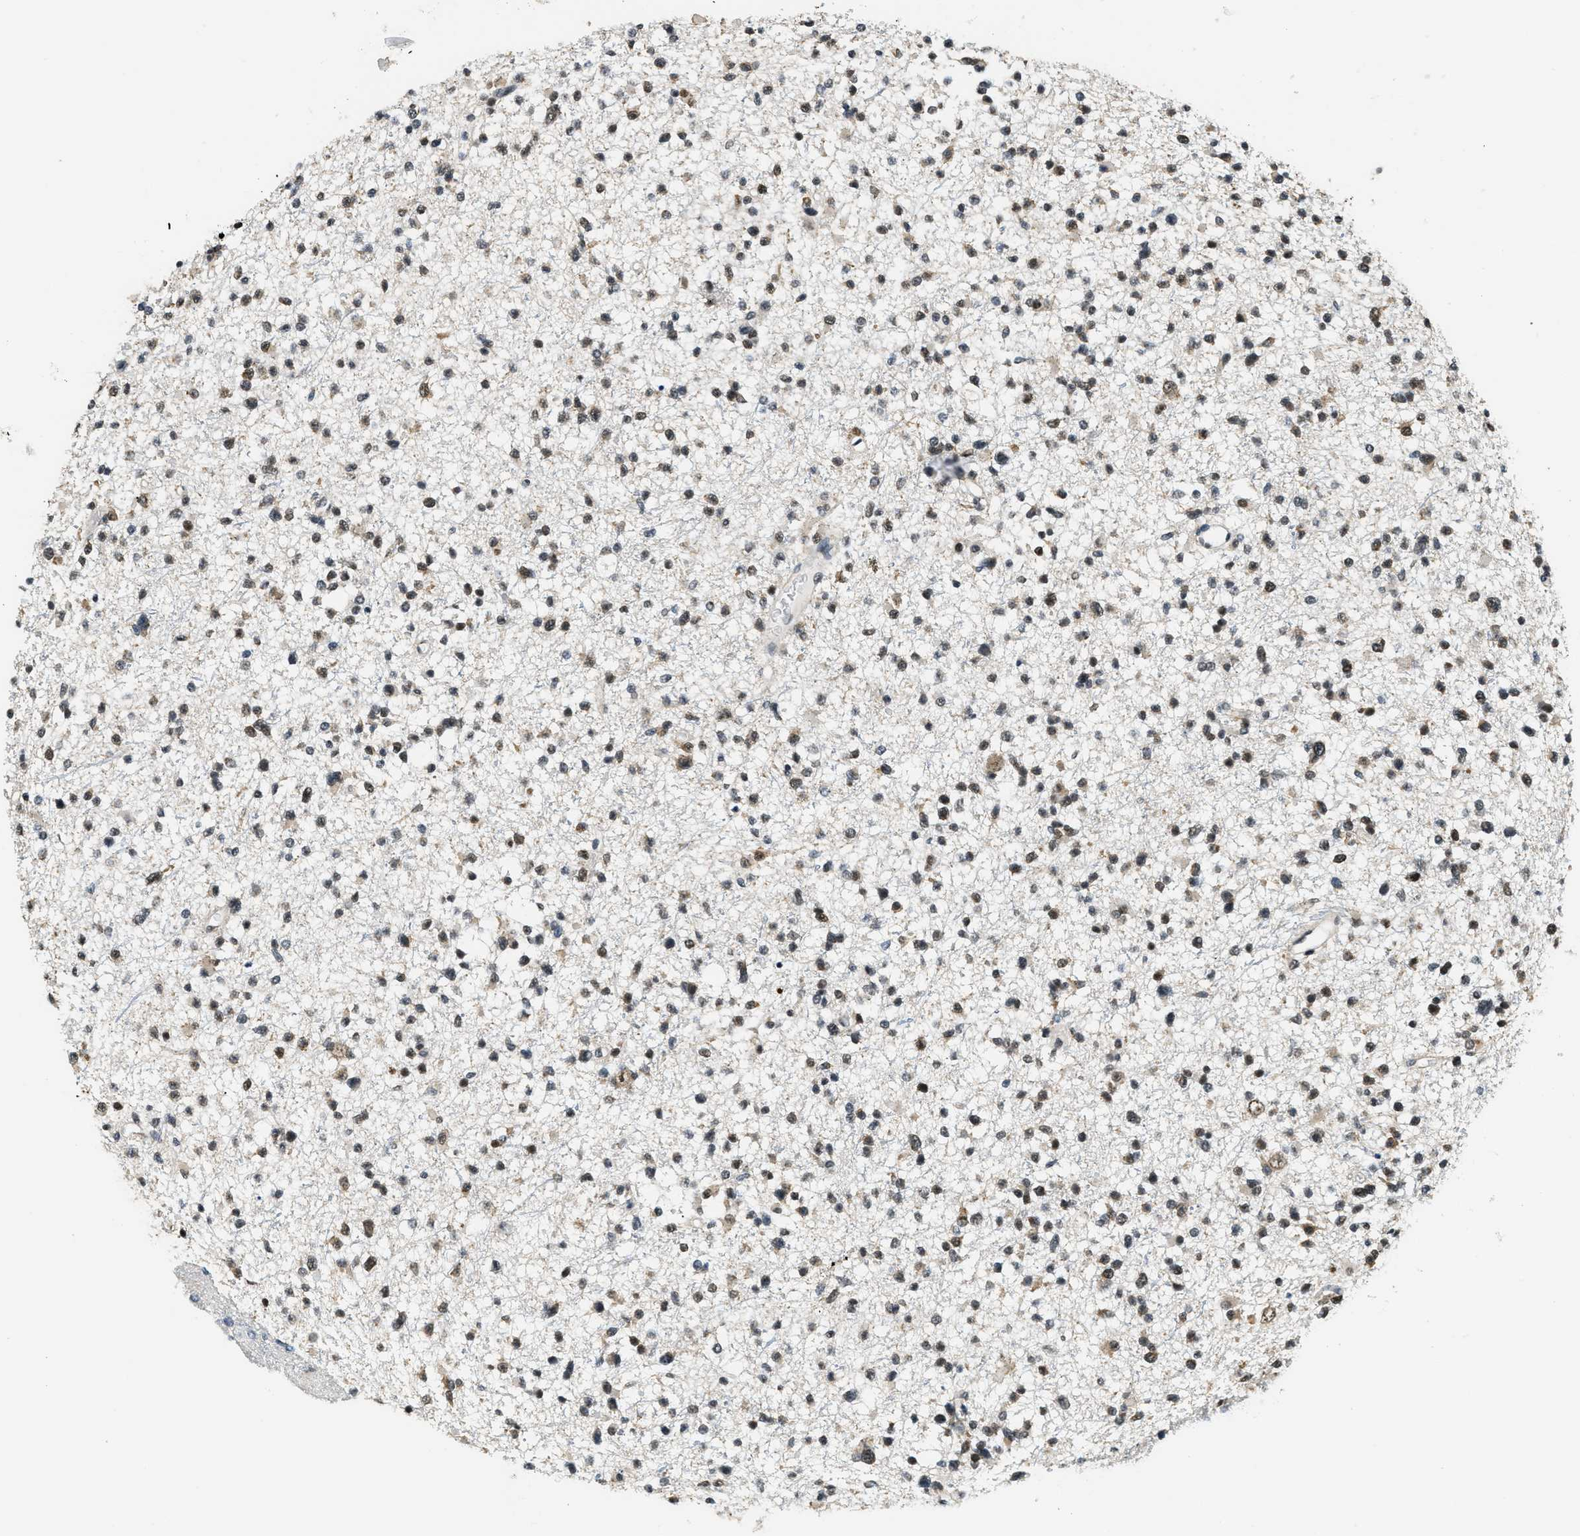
{"staining": {"intensity": "moderate", "quantity": "25%-75%", "location": "nuclear"}, "tissue": "glioma", "cell_type": "Tumor cells", "image_type": "cancer", "snomed": [{"axis": "morphology", "description": "Glioma, malignant, Low grade"}, {"axis": "topography", "description": "Brain"}], "caption": "Immunohistochemistry (IHC) of glioma exhibits medium levels of moderate nuclear positivity in about 25%-75% of tumor cells. The protein is shown in brown color, while the nuclei are stained blue.", "gene": "RAB11FIP1", "patient": {"sex": "female", "age": 22}}